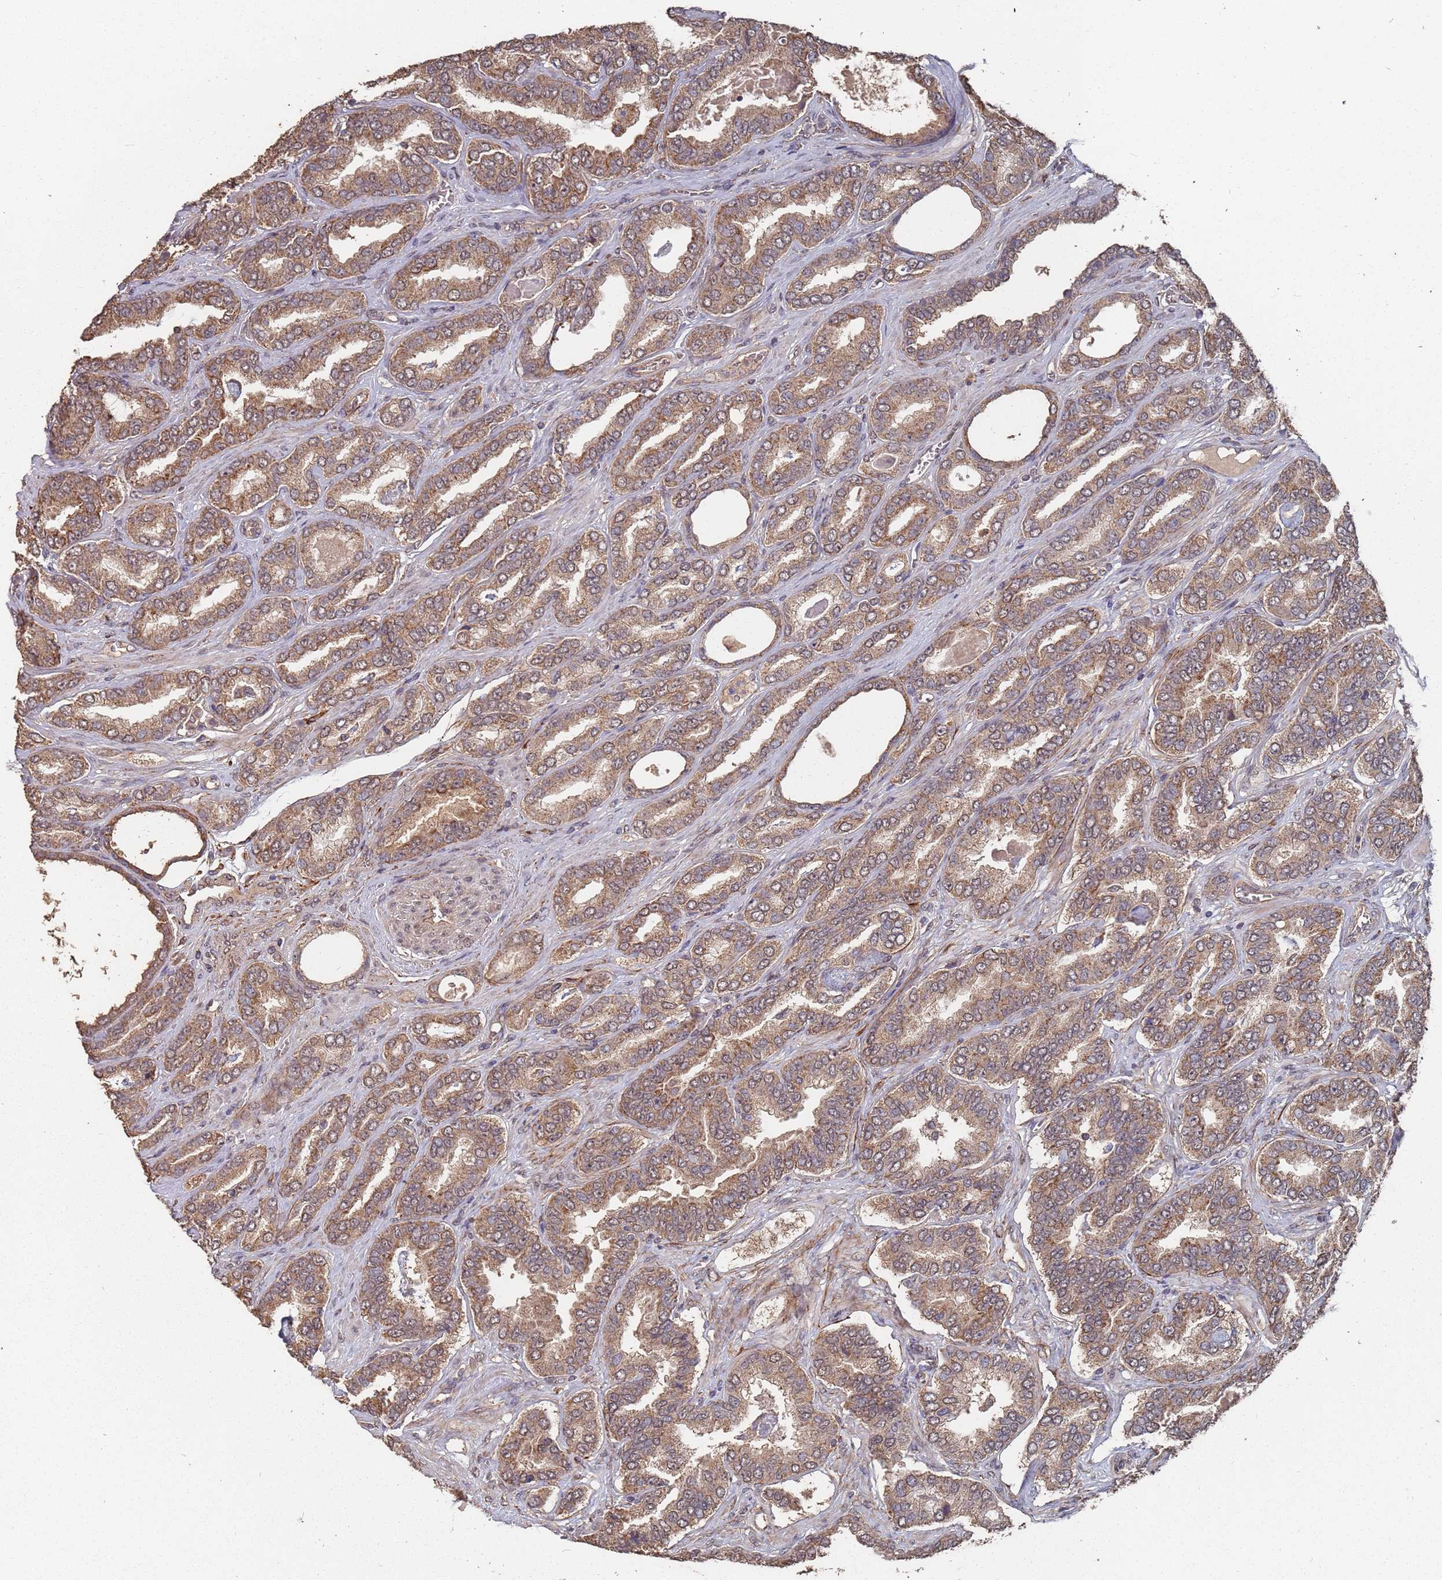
{"staining": {"intensity": "moderate", "quantity": ">75%", "location": "cytoplasmic/membranous"}, "tissue": "prostate cancer", "cell_type": "Tumor cells", "image_type": "cancer", "snomed": [{"axis": "morphology", "description": "Adenocarcinoma, High grade"}, {"axis": "topography", "description": "Prostate"}], "caption": "Prostate high-grade adenocarcinoma stained with a protein marker shows moderate staining in tumor cells.", "gene": "PRORP", "patient": {"sex": "male", "age": 72}}